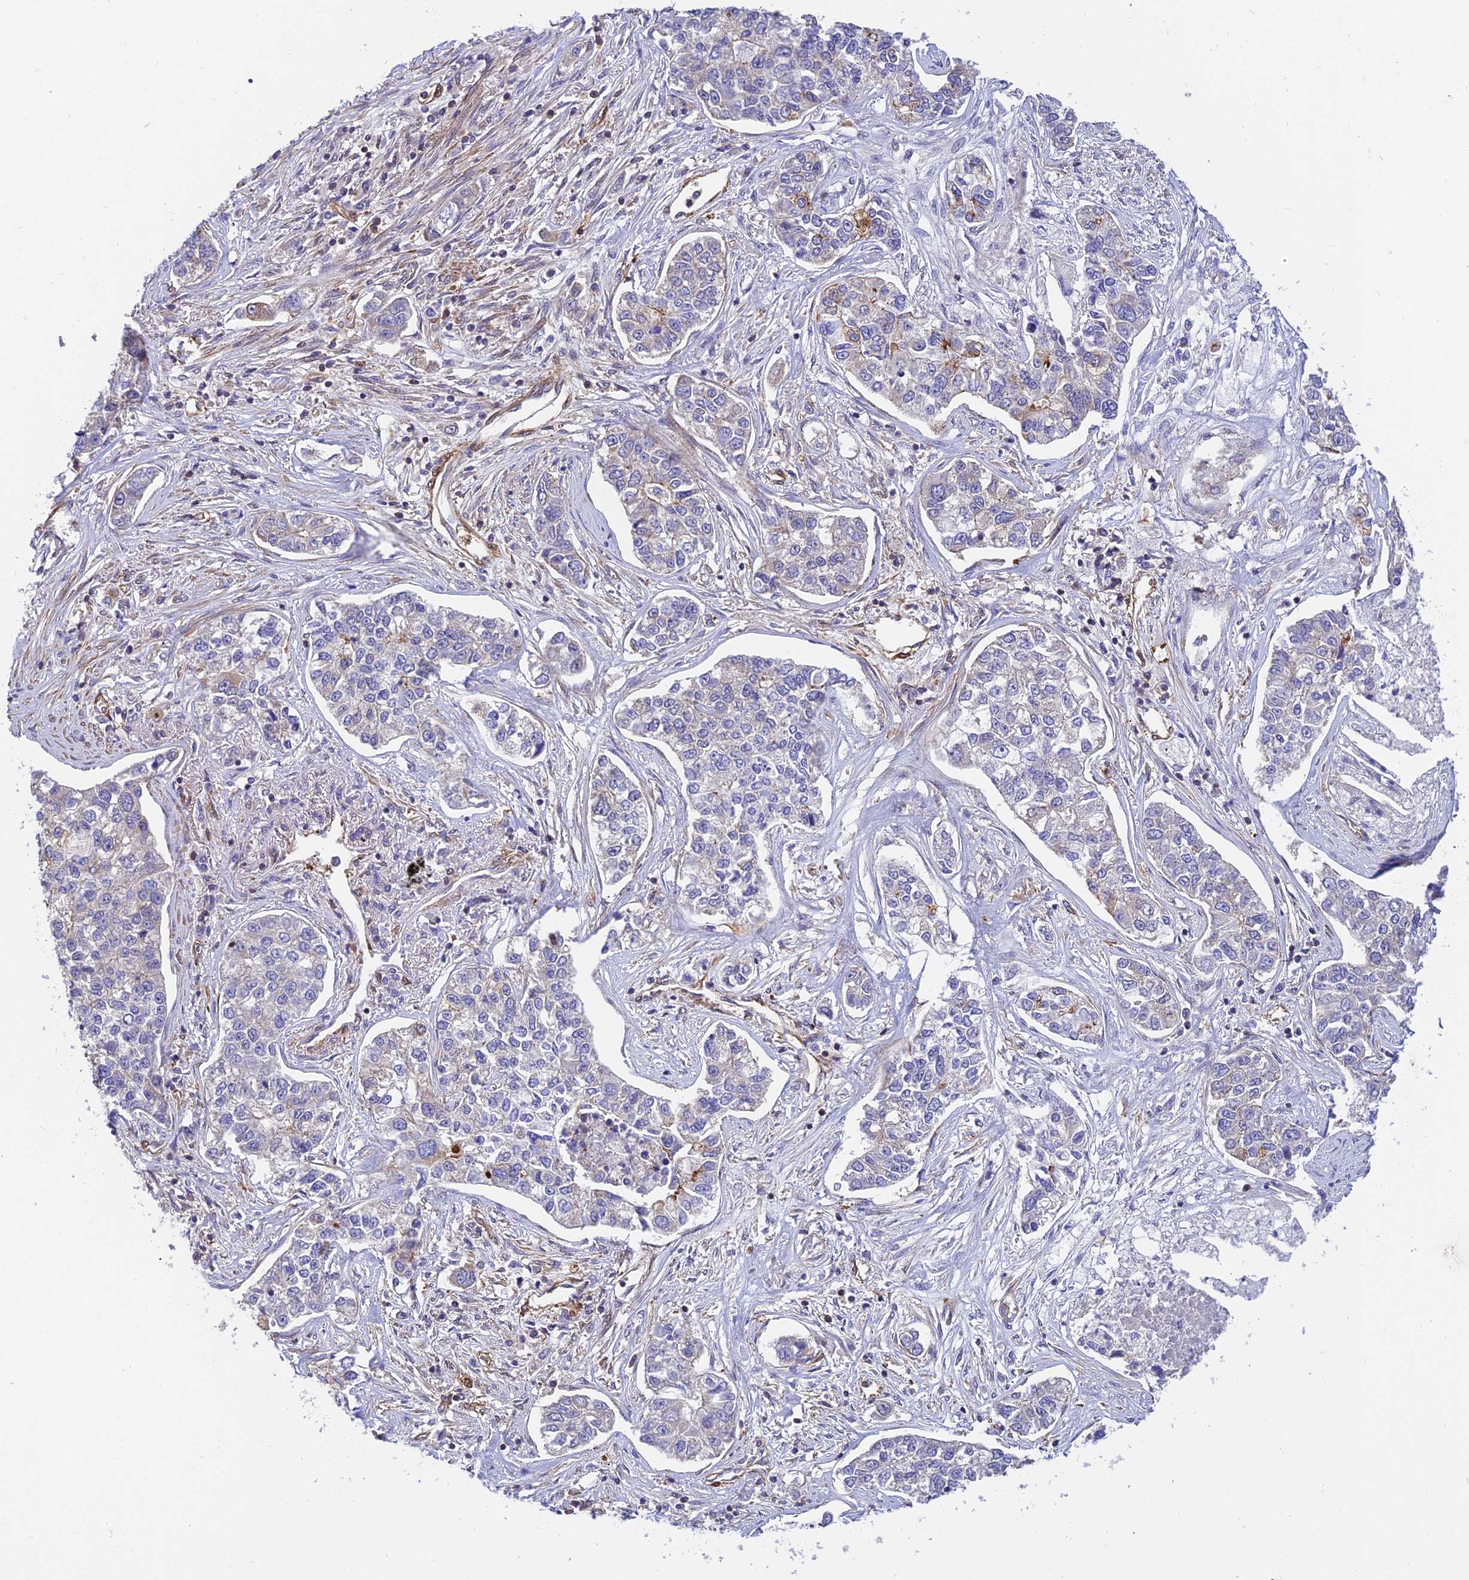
{"staining": {"intensity": "moderate", "quantity": "<25%", "location": "cytoplasmic/membranous"}, "tissue": "lung cancer", "cell_type": "Tumor cells", "image_type": "cancer", "snomed": [{"axis": "morphology", "description": "Adenocarcinoma, NOS"}, {"axis": "topography", "description": "Lung"}], "caption": "Immunohistochemical staining of lung cancer (adenocarcinoma) reveals moderate cytoplasmic/membranous protein expression in about <25% of tumor cells. (brown staining indicates protein expression, while blue staining denotes nuclei).", "gene": "EVI5L", "patient": {"sex": "male", "age": 49}}